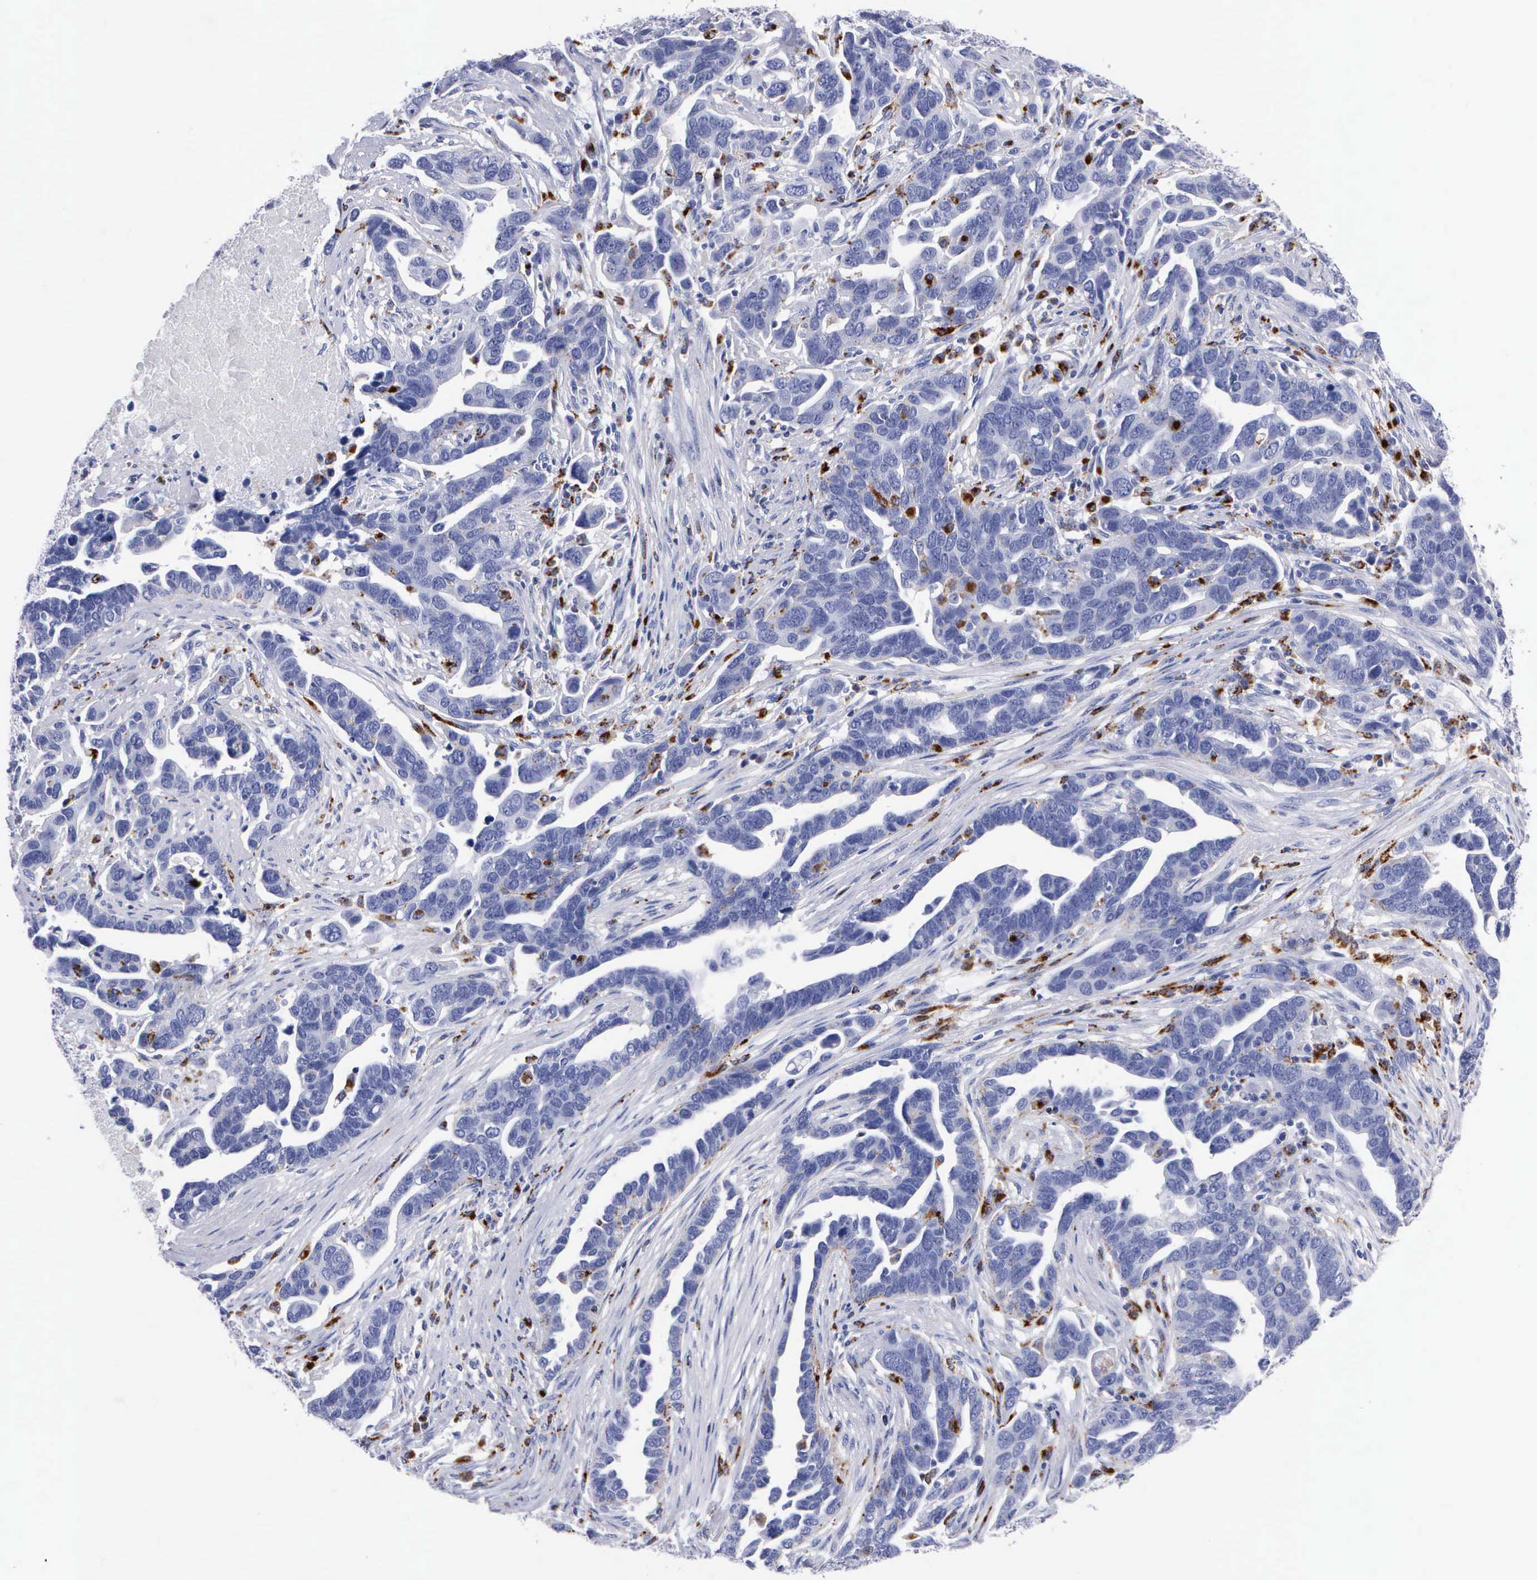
{"staining": {"intensity": "moderate", "quantity": "<25%", "location": "cytoplasmic/membranous"}, "tissue": "ovarian cancer", "cell_type": "Tumor cells", "image_type": "cancer", "snomed": [{"axis": "morphology", "description": "Cystadenocarcinoma, serous, NOS"}, {"axis": "topography", "description": "Ovary"}], "caption": "Tumor cells show low levels of moderate cytoplasmic/membranous positivity in approximately <25% of cells in ovarian cancer (serous cystadenocarcinoma). (Stains: DAB in brown, nuclei in blue, Microscopy: brightfield microscopy at high magnification).", "gene": "CTSH", "patient": {"sex": "female", "age": 54}}